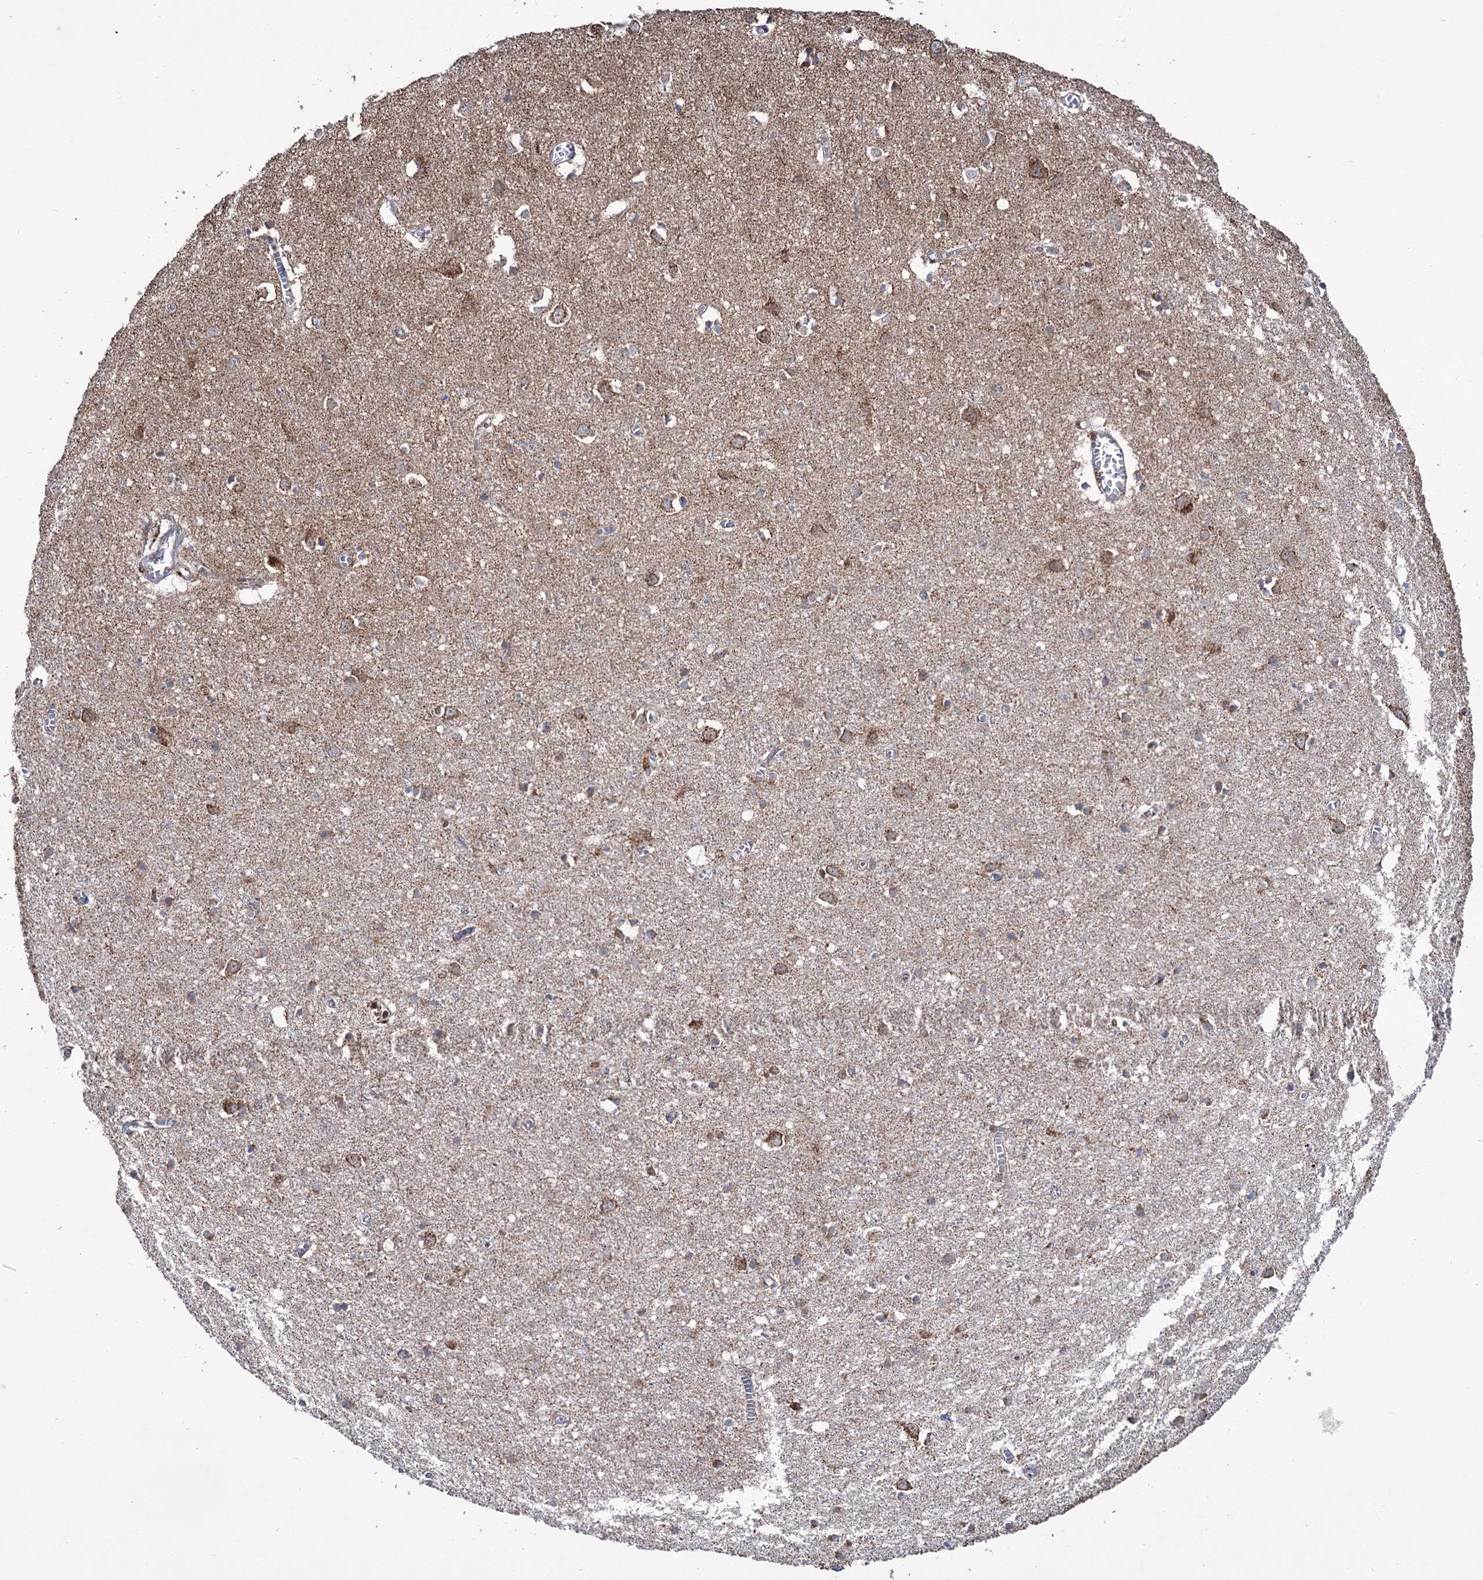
{"staining": {"intensity": "negative", "quantity": "none", "location": "none"}, "tissue": "cerebral cortex", "cell_type": "Endothelial cells", "image_type": "normal", "snomed": [{"axis": "morphology", "description": "Normal tissue, NOS"}, {"axis": "topography", "description": "Cerebral cortex"}], "caption": "Image shows no significant protein staining in endothelial cells of normal cerebral cortex. Nuclei are stained in blue.", "gene": "ABHD10", "patient": {"sex": "female", "age": 64}}